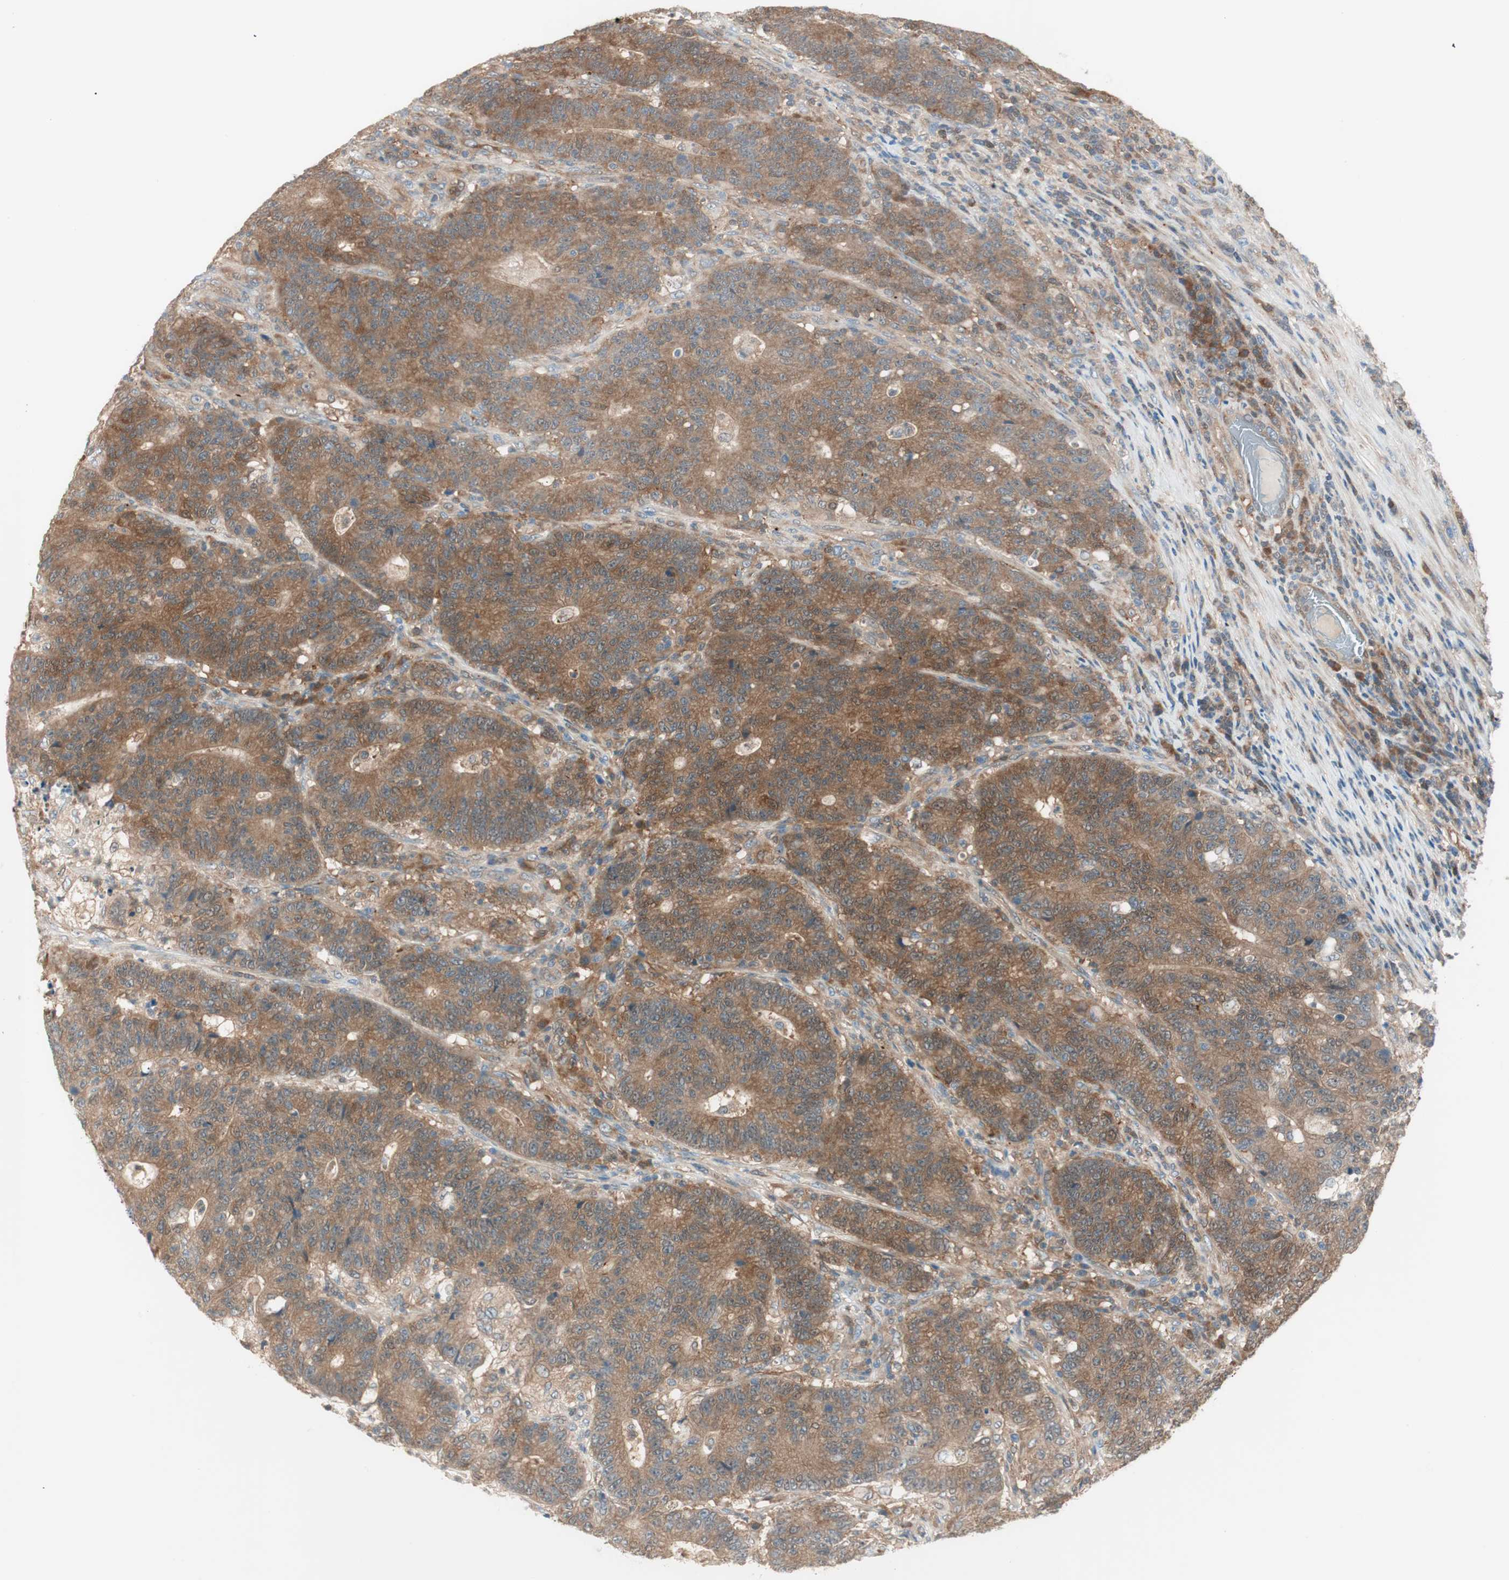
{"staining": {"intensity": "moderate", "quantity": ">75%", "location": "cytoplasmic/membranous"}, "tissue": "colorectal cancer", "cell_type": "Tumor cells", "image_type": "cancer", "snomed": [{"axis": "morphology", "description": "Normal tissue, NOS"}, {"axis": "morphology", "description": "Adenocarcinoma, NOS"}, {"axis": "topography", "description": "Colon"}], "caption": "This is an image of IHC staining of colorectal cancer (adenocarcinoma), which shows moderate positivity in the cytoplasmic/membranous of tumor cells.", "gene": "GALT", "patient": {"sex": "female", "age": 75}}